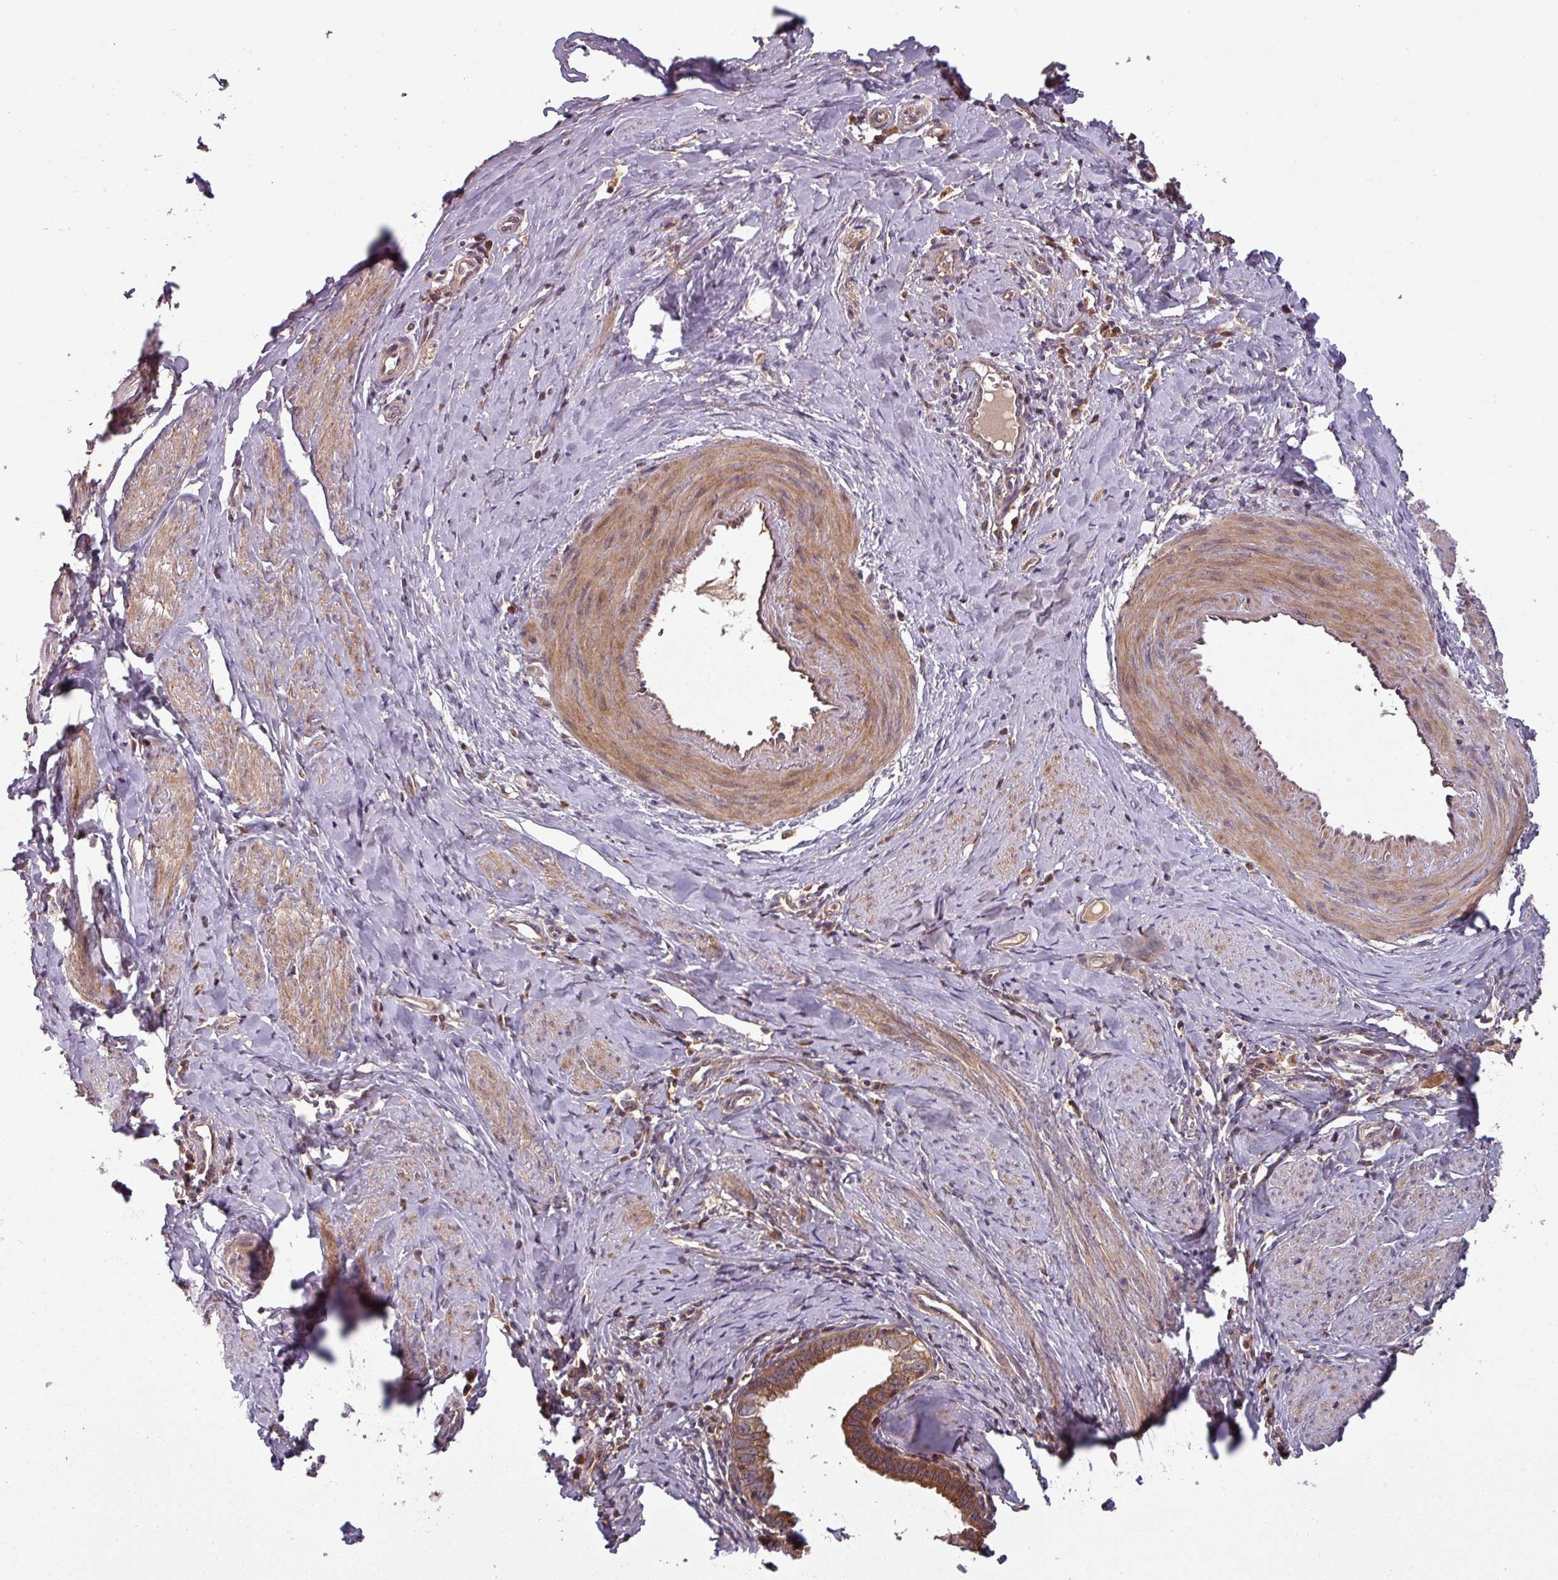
{"staining": {"intensity": "moderate", "quantity": ">75%", "location": "cytoplasmic/membranous"}, "tissue": "cervical cancer", "cell_type": "Tumor cells", "image_type": "cancer", "snomed": [{"axis": "morphology", "description": "Adenocarcinoma, NOS"}, {"axis": "topography", "description": "Cervix"}], "caption": "This is an image of immunohistochemistry (IHC) staining of adenocarcinoma (cervical), which shows moderate staining in the cytoplasmic/membranous of tumor cells.", "gene": "GSKIP", "patient": {"sex": "female", "age": 36}}